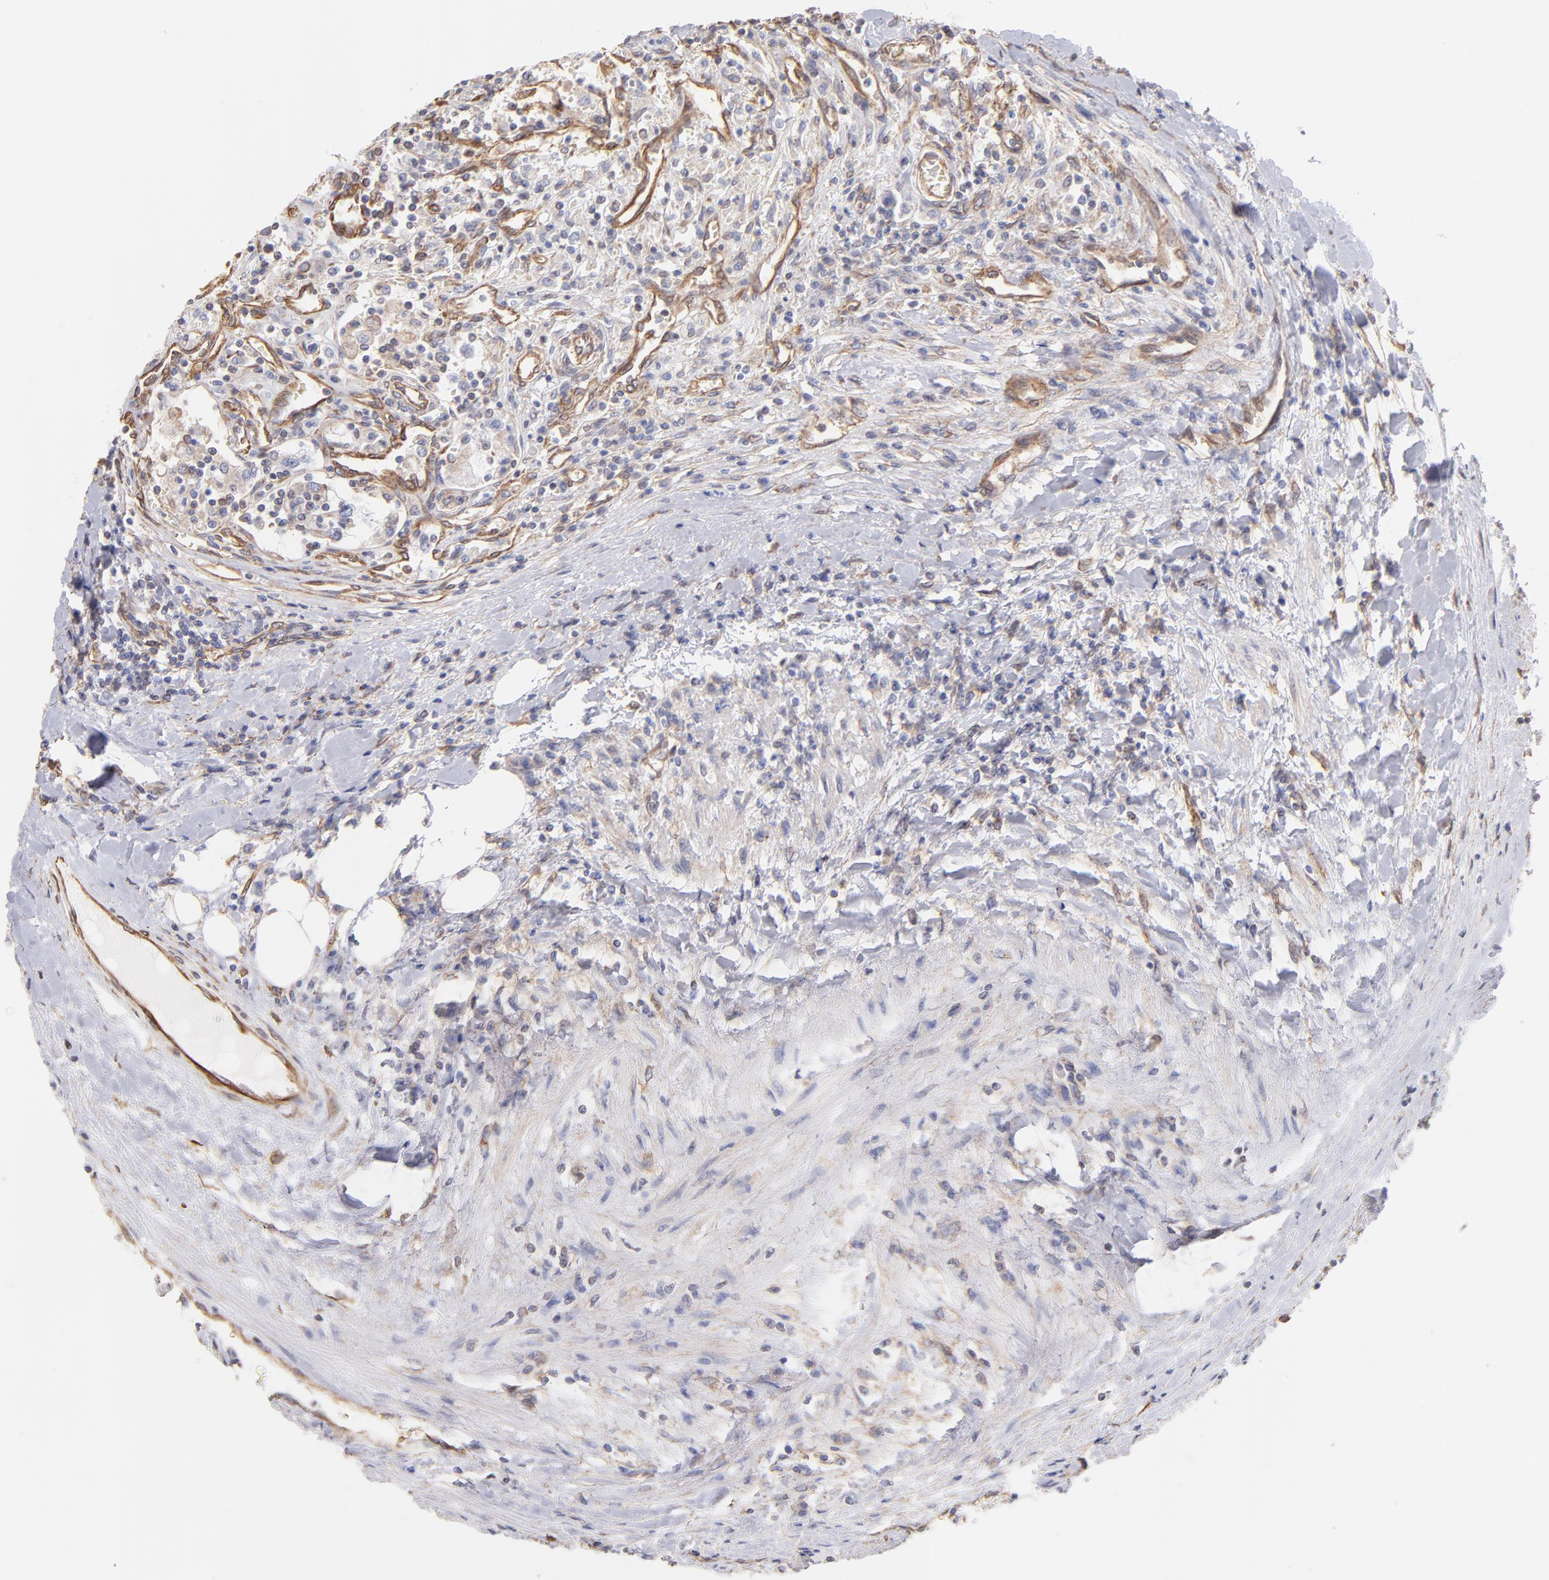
{"staining": {"intensity": "weak", "quantity": "<25%", "location": "cytoplasmic/membranous"}, "tissue": "renal cancer", "cell_type": "Tumor cells", "image_type": "cancer", "snomed": [{"axis": "morphology", "description": "Normal tissue, NOS"}, {"axis": "morphology", "description": "Adenocarcinoma, NOS"}, {"axis": "topography", "description": "Kidney"}], "caption": "The image demonstrates no staining of tumor cells in renal adenocarcinoma. (IHC, brightfield microscopy, high magnification).", "gene": "PLEC", "patient": {"sex": "male", "age": 71}}